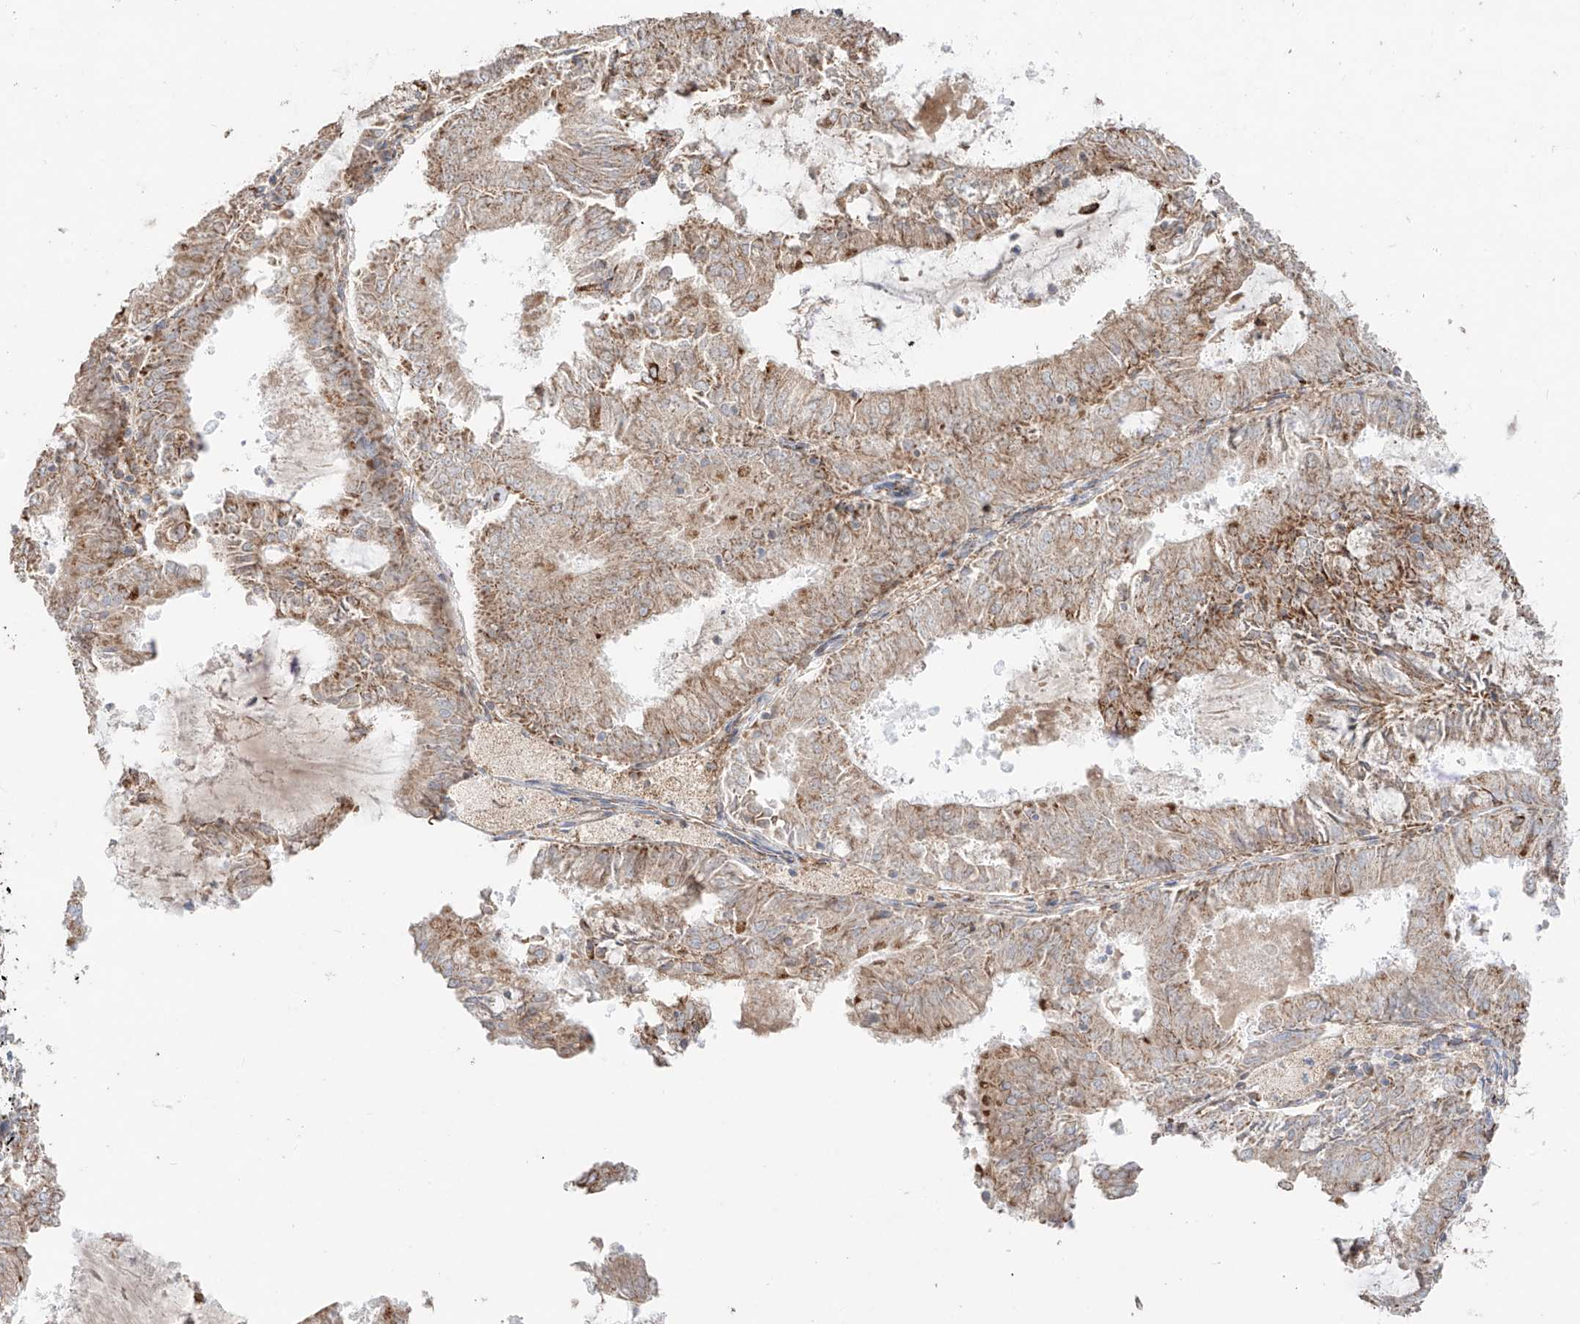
{"staining": {"intensity": "moderate", "quantity": ">75%", "location": "cytoplasmic/membranous"}, "tissue": "endometrial cancer", "cell_type": "Tumor cells", "image_type": "cancer", "snomed": [{"axis": "morphology", "description": "Adenocarcinoma, NOS"}, {"axis": "topography", "description": "Endometrium"}], "caption": "High-power microscopy captured an immunohistochemistry micrograph of adenocarcinoma (endometrial), revealing moderate cytoplasmic/membranous staining in about >75% of tumor cells.", "gene": "COLGALT2", "patient": {"sex": "female", "age": 57}}